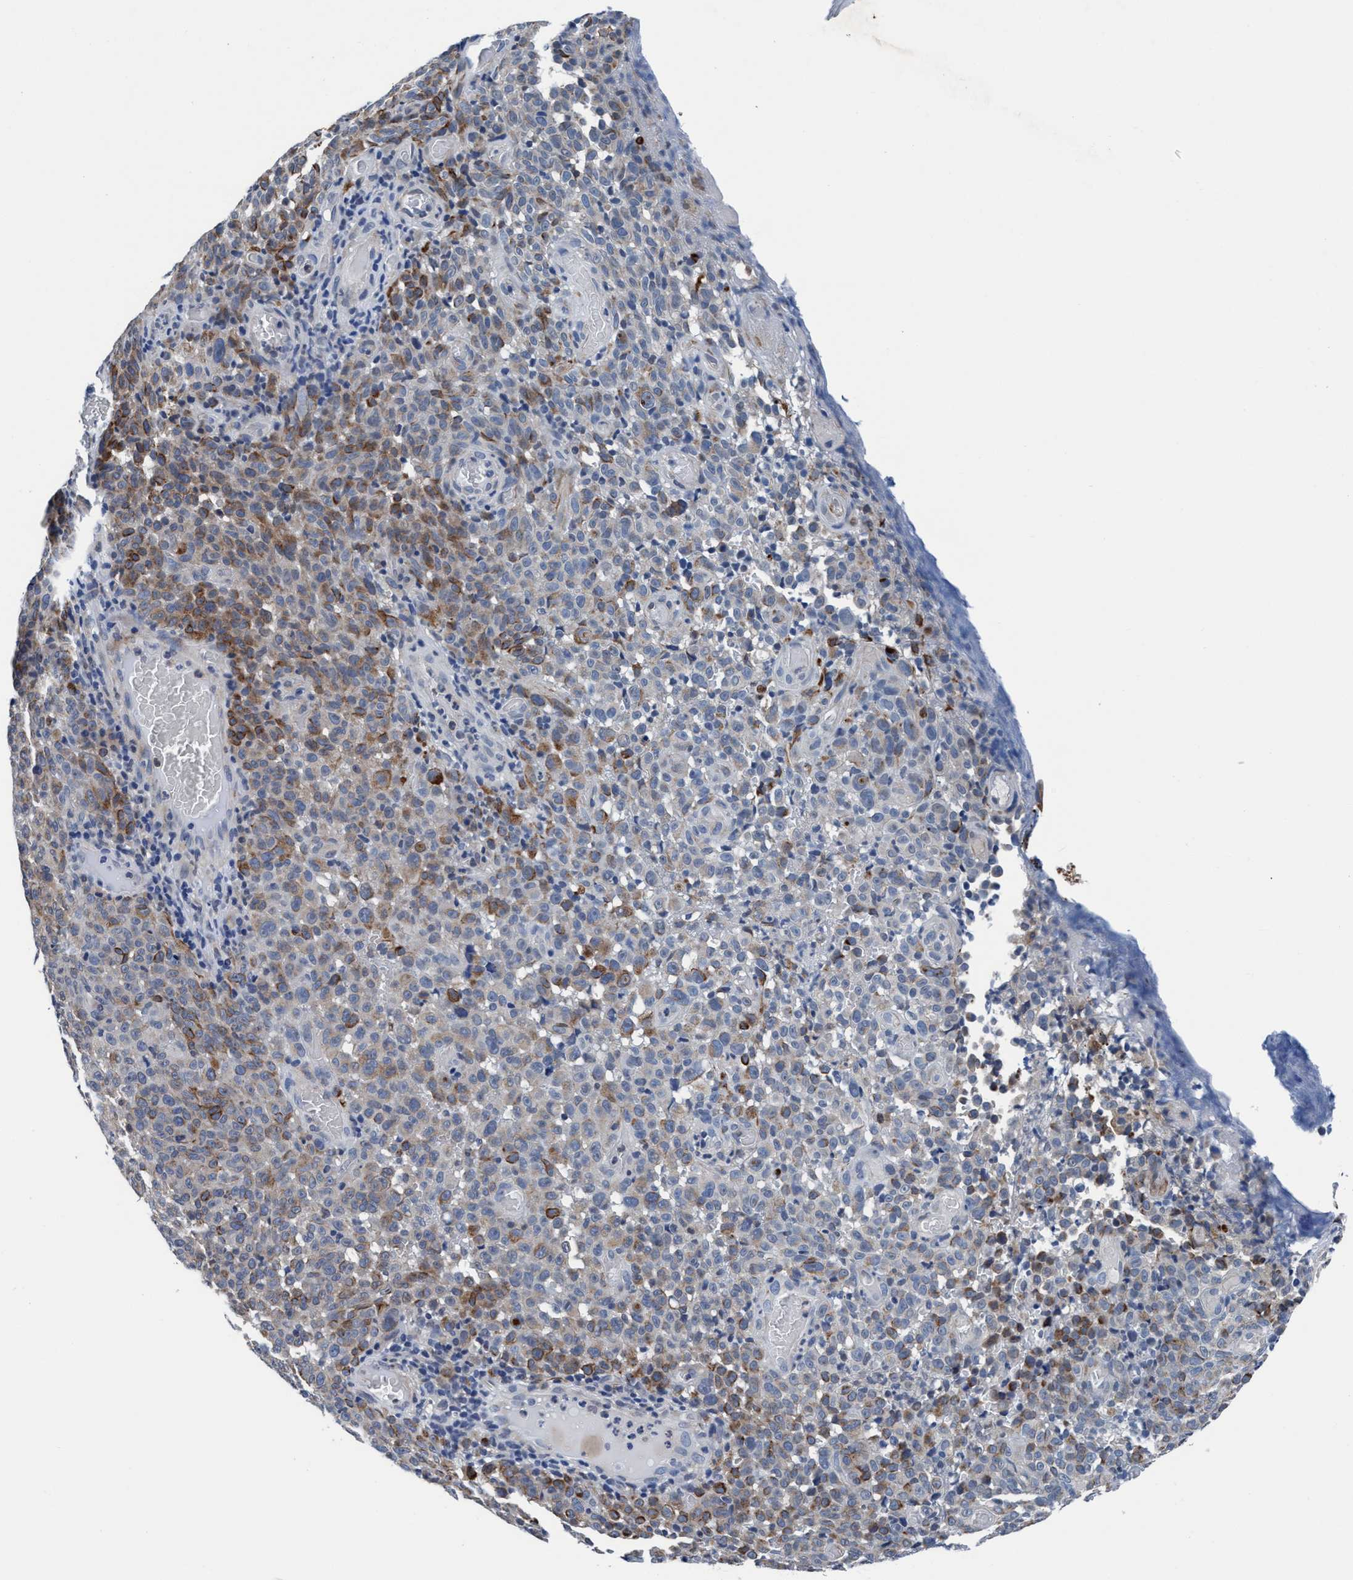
{"staining": {"intensity": "moderate", "quantity": "<25%", "location": "cytoplasmic/membranous"}, "tissue": "melanoma", "cell_type": "Tumor cells", "image_type": "cancer", "snomed": [{"axis": "morphology", "description": "Malignant melanoma, NOS"}, {"axis": "topography", "description": "Skin"}], "caption": "A brown stain highlights moderate cytoplasmic/membranous positivity of a protein in melanoma tumor cells.", "gene": "TMEM94", "patient": {"sex": "female", "age": 82}}